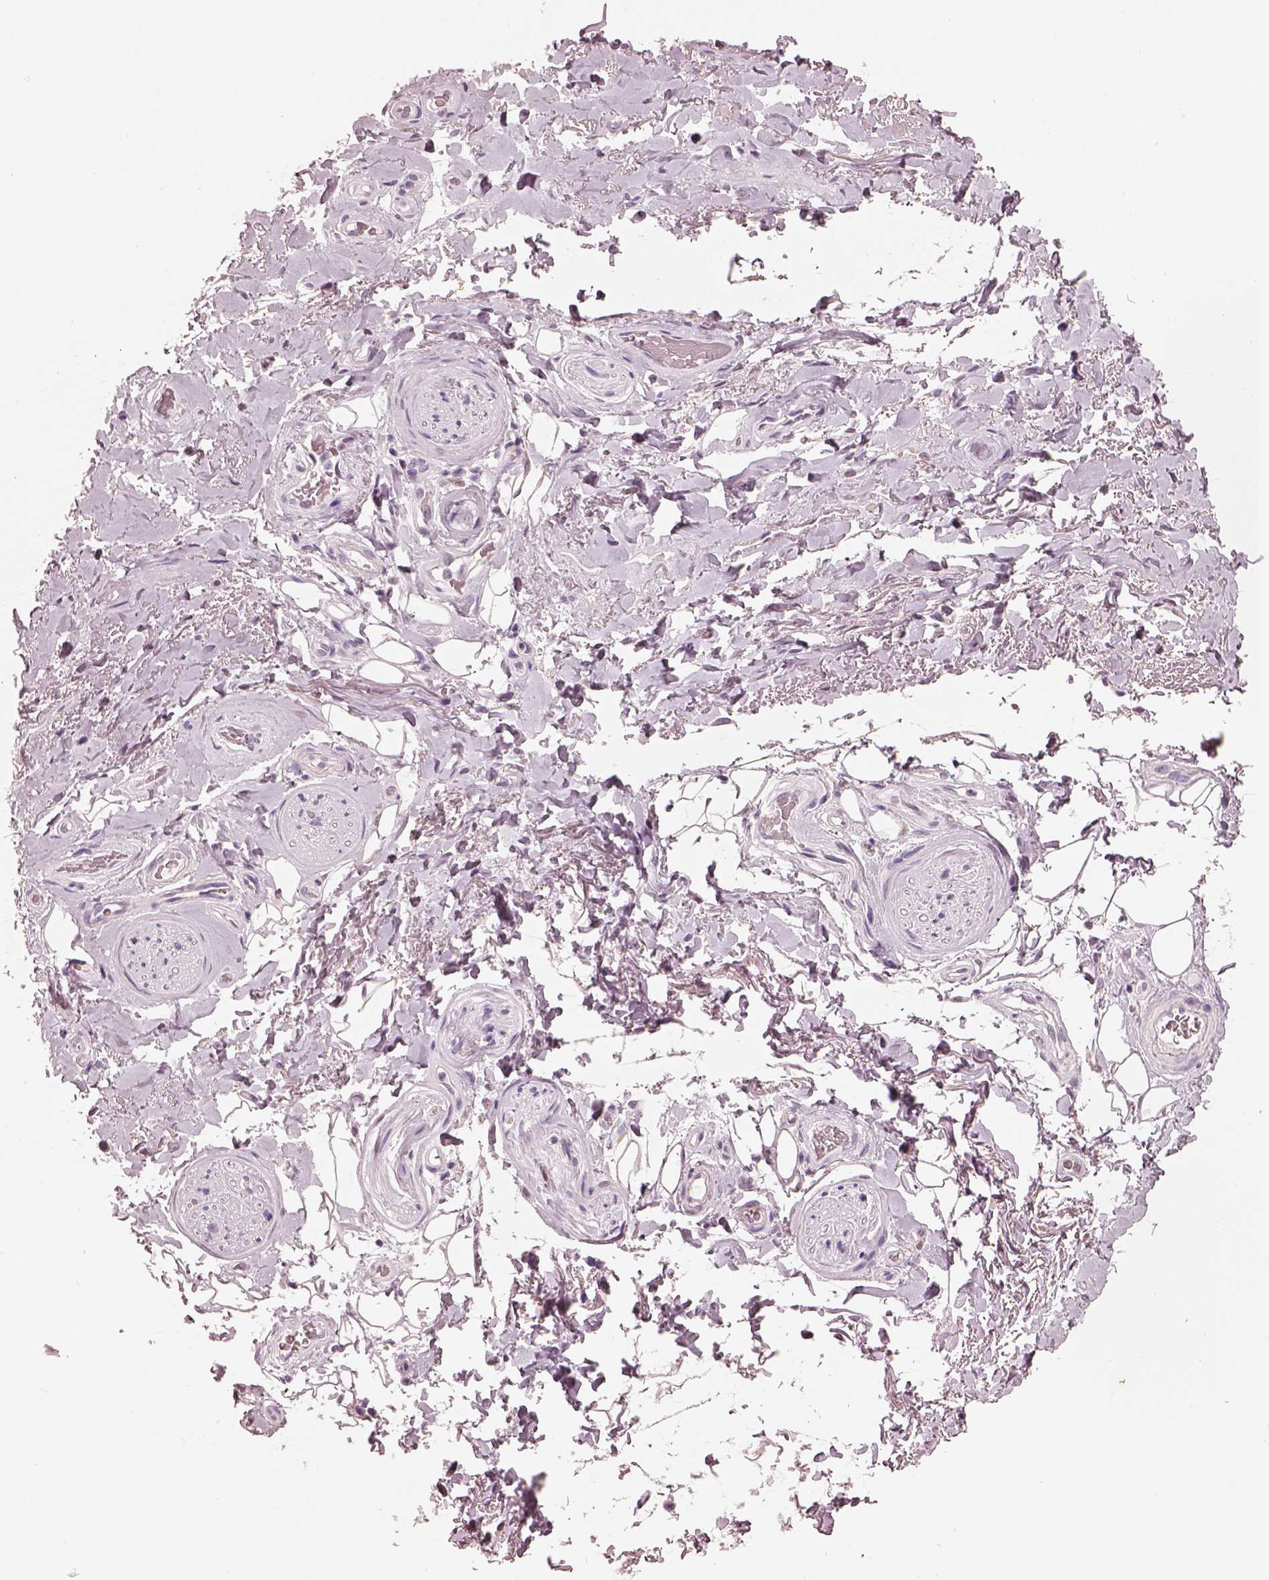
{"staining": {"intensity": "negative", "quantity": "none", "location": "none"}, "tissue": "adipose tissue", "cell_type": "Adipocytes", "image_type": "normal", "snomed": [{"axis": "morphology", "description": "Normal tissue, NOS"}, {"axis": "topography", "description": "Anal"}, {"axis": "topography", "description": "Peripheral nerve tissue"}], "caption": "Immunohistochemical staining of benign human adipose tissue demonstrates no significant expression in adipocytes.", "gene": "ELSPBP1", "patient": {"sex": "male", "age": 53}}